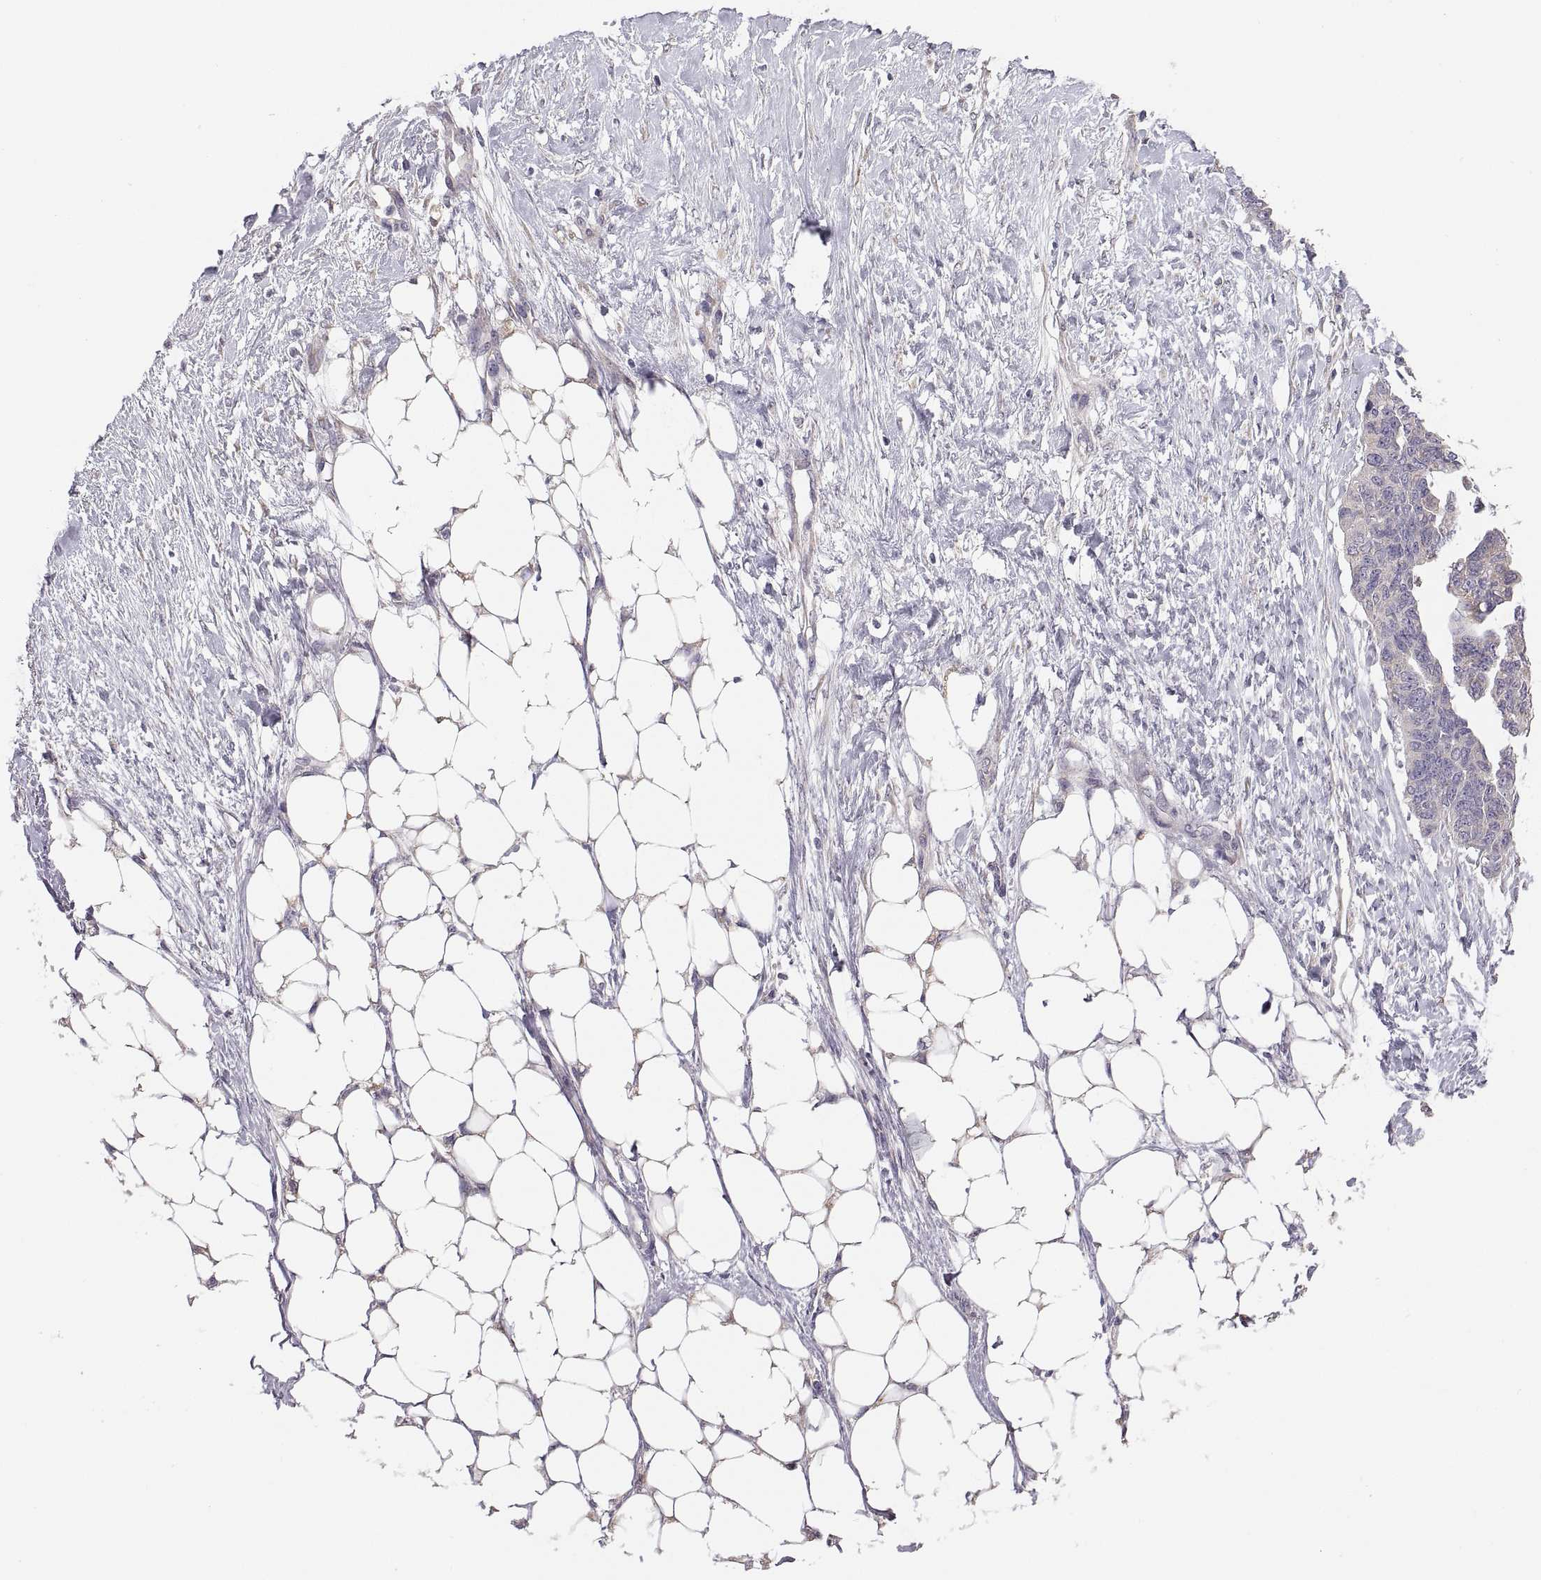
{"staining": {"intensity": "weak", "quantity": "25%-75%", "location": "cytoplasmic/membranous"}, "tissue": "ovarian cancer", "cell_type": "Tumor cells", "image_type": "cancer", "snomed": [{"axis": "morphology", "description": "Cystadenocarcinoma, serous, NOS"}, {"axis": "topography", "description": "Ovary"}], "caption": "Ovarian cancer tissue shows weak cytoplasmic/membranous staining in approximately 25%-75% of tumor cells, visualized by immunohistochemistry.", "gene": "ACSBG2", "patient": {"sex": "female", "age": 69}}